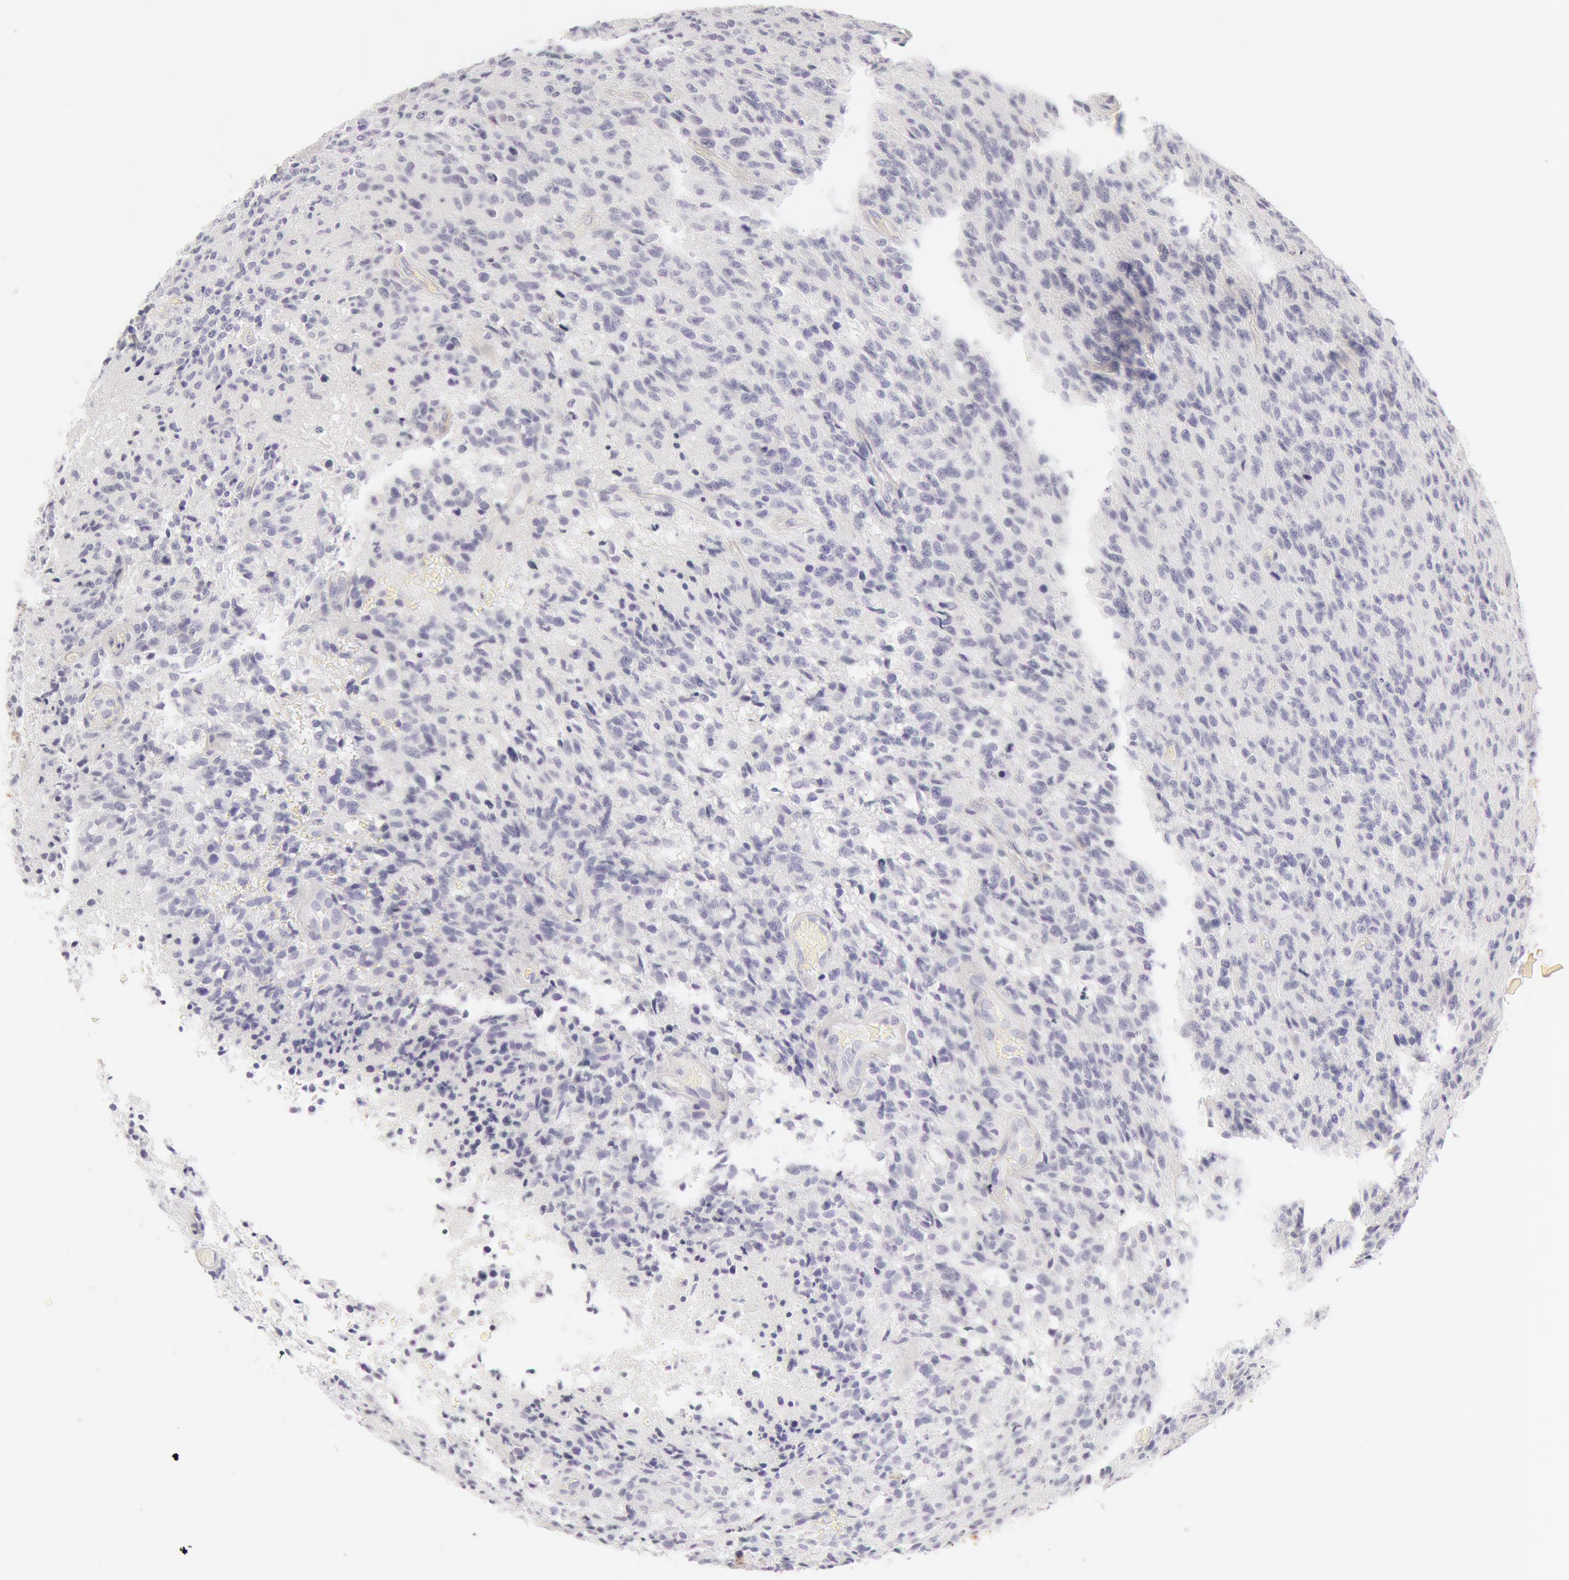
{"staining": {"intensity": "negative", "quantity": "none", "location": "none"}, "tissue": "glioma", "cell_type": "Tumor cells", "image_type": "cancer", "snomed": [{"axis": "morphology", "description": "Glioma, malignant, High grade"}, {"axis": "topography", "description": "Brain"}], "caption": "Photomicrograph shows no significant protein staining in tumor cells of malignant glioma (high-grade). Brightfield microscopy of immunohistochemistry (IHC) stained with DAB (brown) and hematoxylin (blue), captured at high magnification.", "gene": "KRT8", "patient": {"sex": "male", "age": 36}}